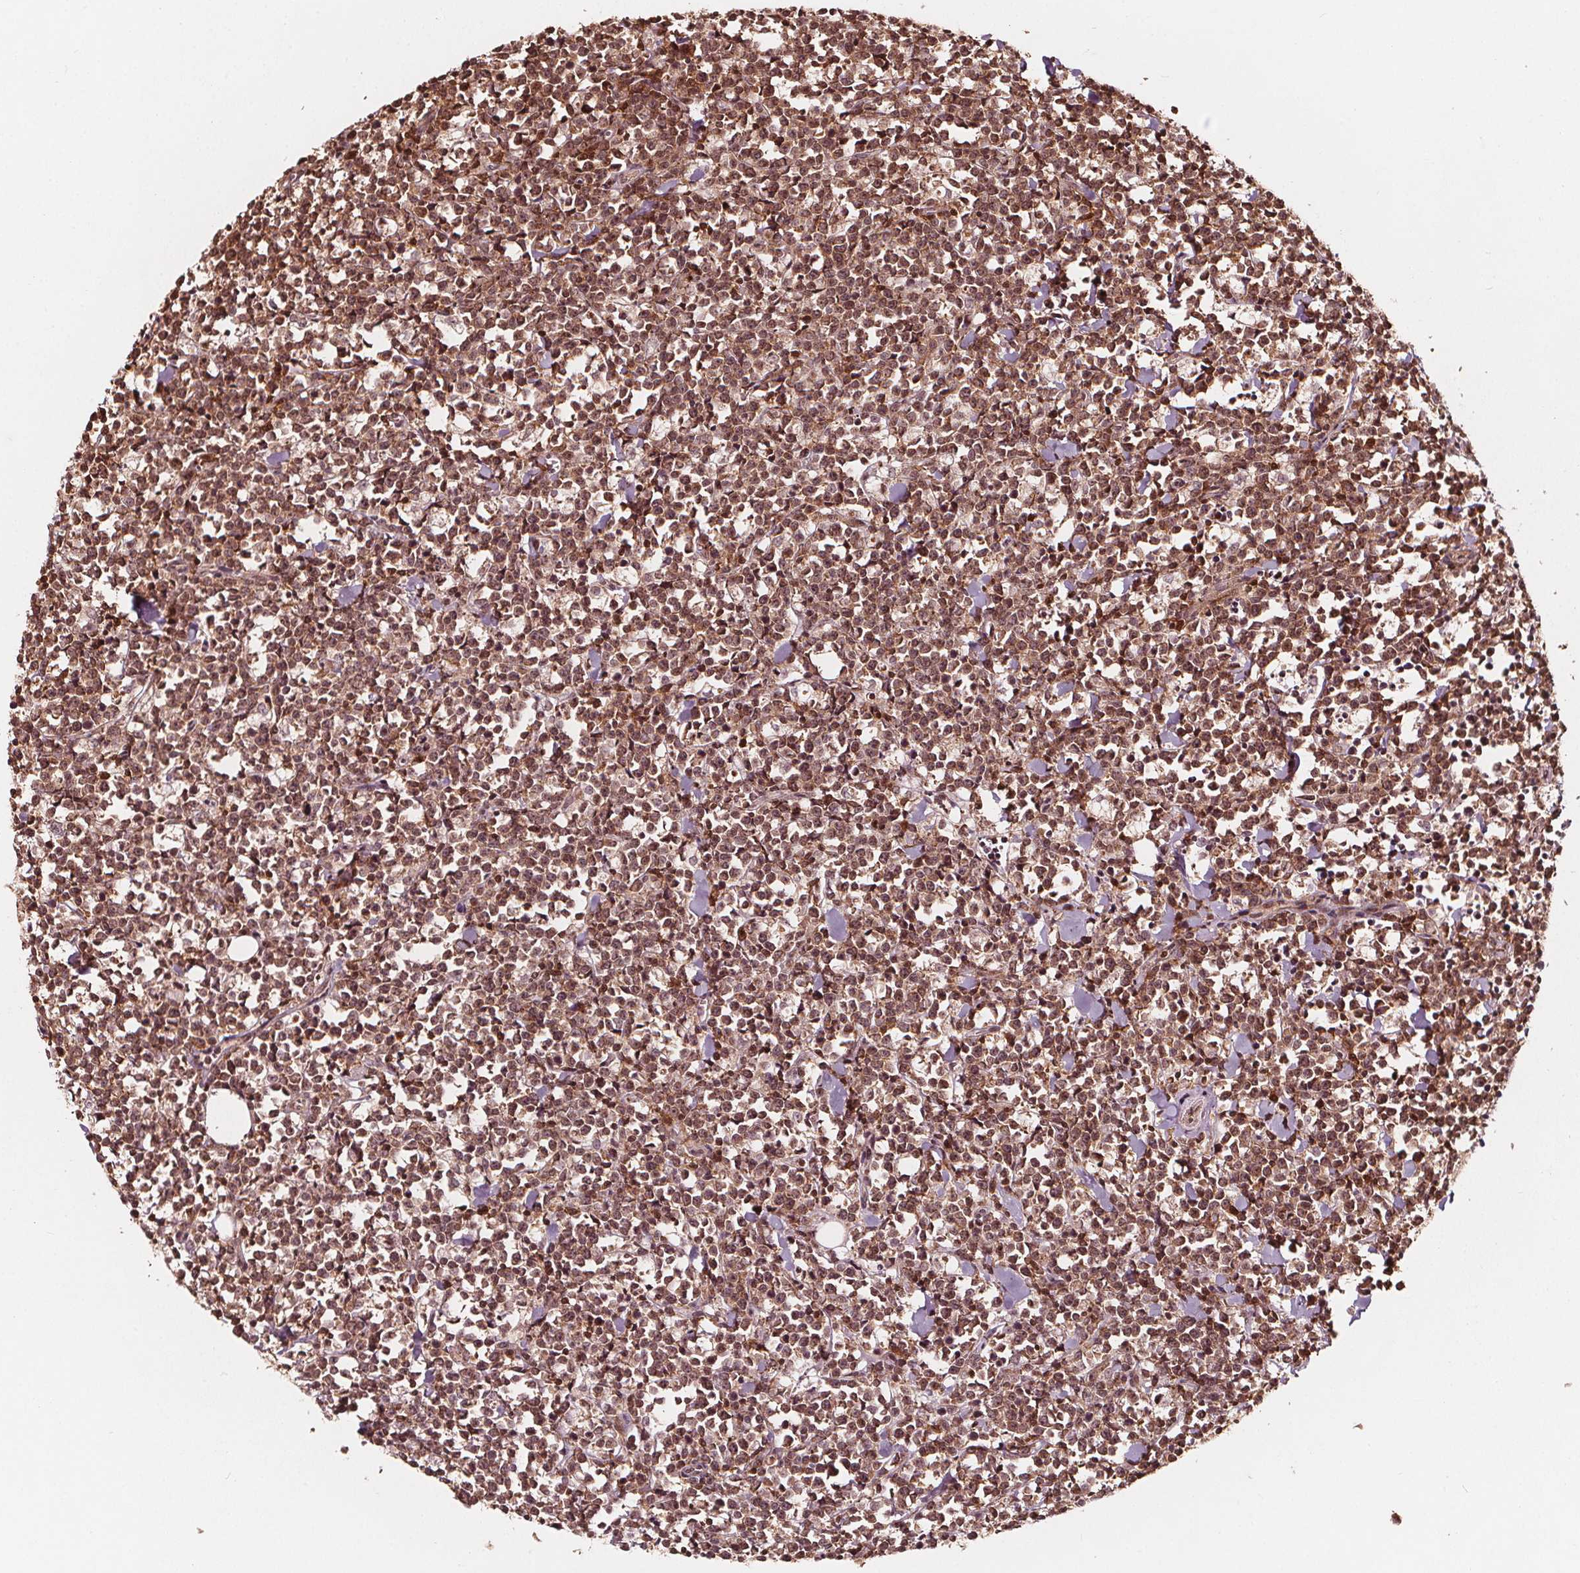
{"staining": {"intensity": "moderate", "quantity": ">75%", "location": "cytoplasmic/membranous"}, "tissue": "lymphoma", "cell_type": "Tumor cells", "image_type": "cancer", "snomed": [{"axis": "morphology", "description": "Malignant lymphoma, non-Hodgkin's type, High grade"}, {"axis": "topography", "description": "Small intestine"}], "caption": "The image demonstrates immunohistochemical staining of high-grade malignant lymphoma, non-Hodgkin's type. There is moderate cytoplasmic/membranous positivity is seen in about >75% of tumor cells.", "gene": "AIP", "patient": {"sex": "female", "age": 56}}